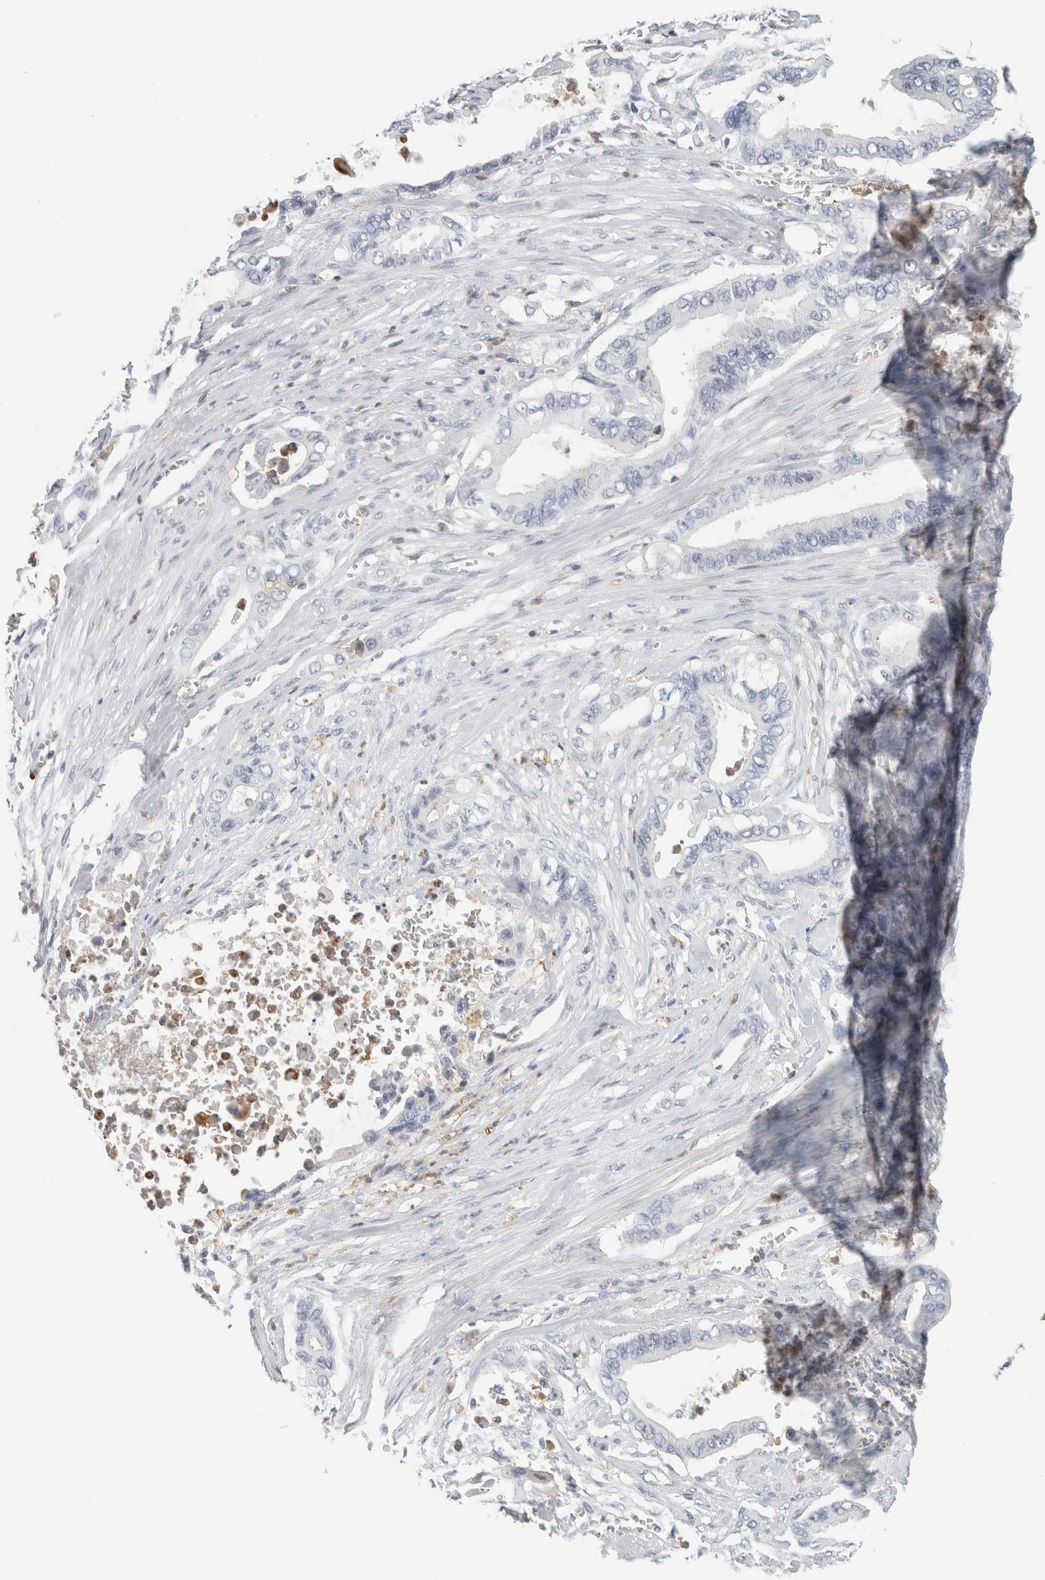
{"staining": {"intensity": "negative", "quantity": "none", "location": "none"}, "tissue": "pancreatic cancer", "cell_type": "Tumor cells", "image_type": "cancer", "snomed": [{"axis": "morphology", "description": "Adenocarcinoma, NOS"}, {"axis": "topography", "description": "Pancreas"}], "caption": "Immunohistochemistry of adenocarcinoma (pancreatic) demonstrates no expression in tumor cells.", "gene": "P2RY2", "patient": {"sex": "male", "age": 59}}